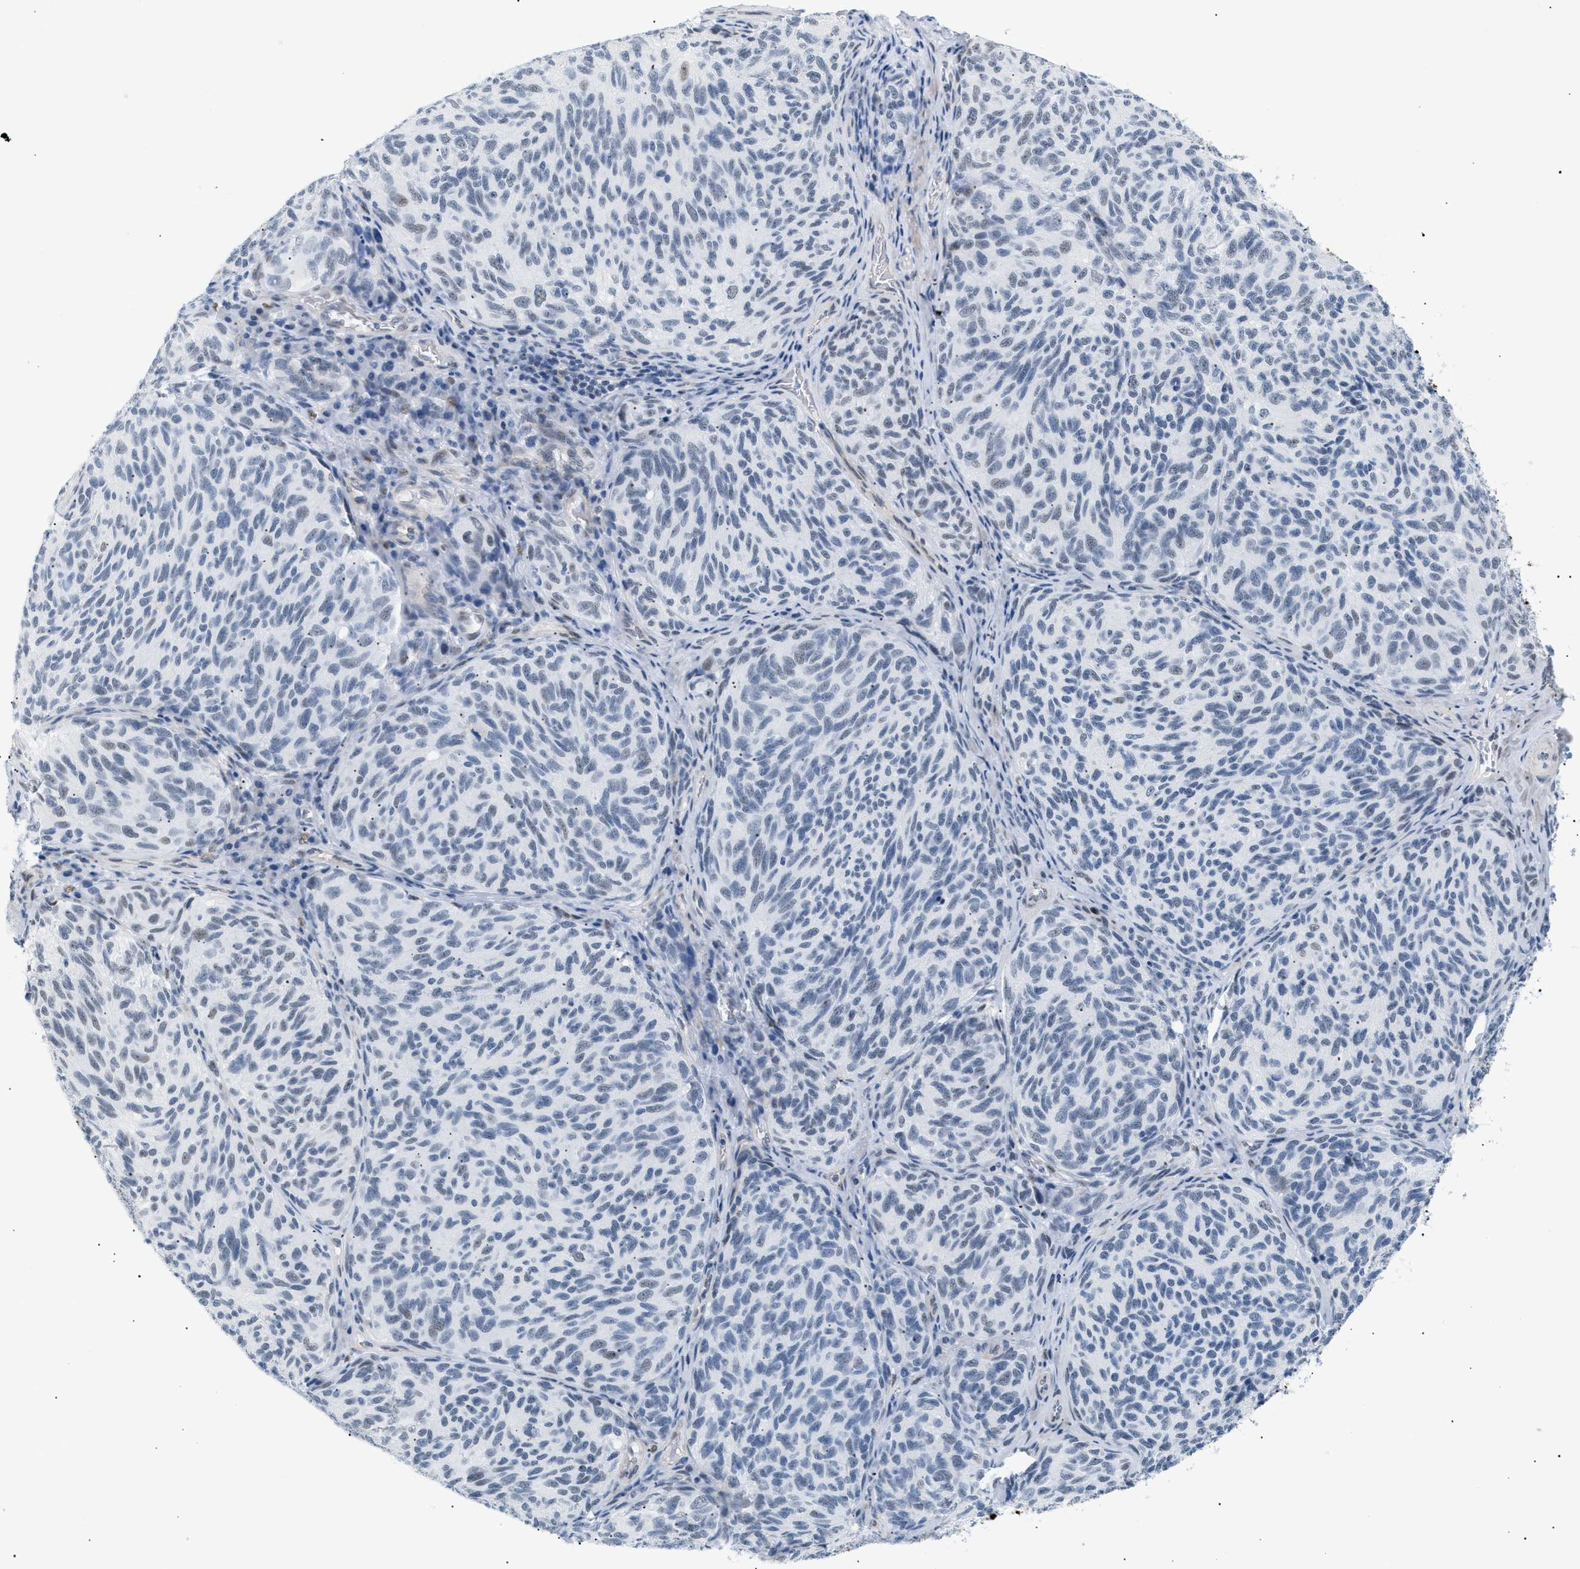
{"staining": {"intensity": "weak", "quantity": "<25%", "location": "nuclear"}, "tissue": "melanoma", "cell_type": "Tumor cells", "image_type": "cancer", "snomed": [{"axis": "morphology", "description": "Malignant melanoma, NOS"}, {"axis": "topography", "description": "Skin"}], "caption": "A high-resolution image shows immunohistochemistry (IHC) staining of malignant melanoma, which demonstrates no significant positivity in tumor cells.", "gene": "ELN", "patient": {"sex": "female", "age": 73}}